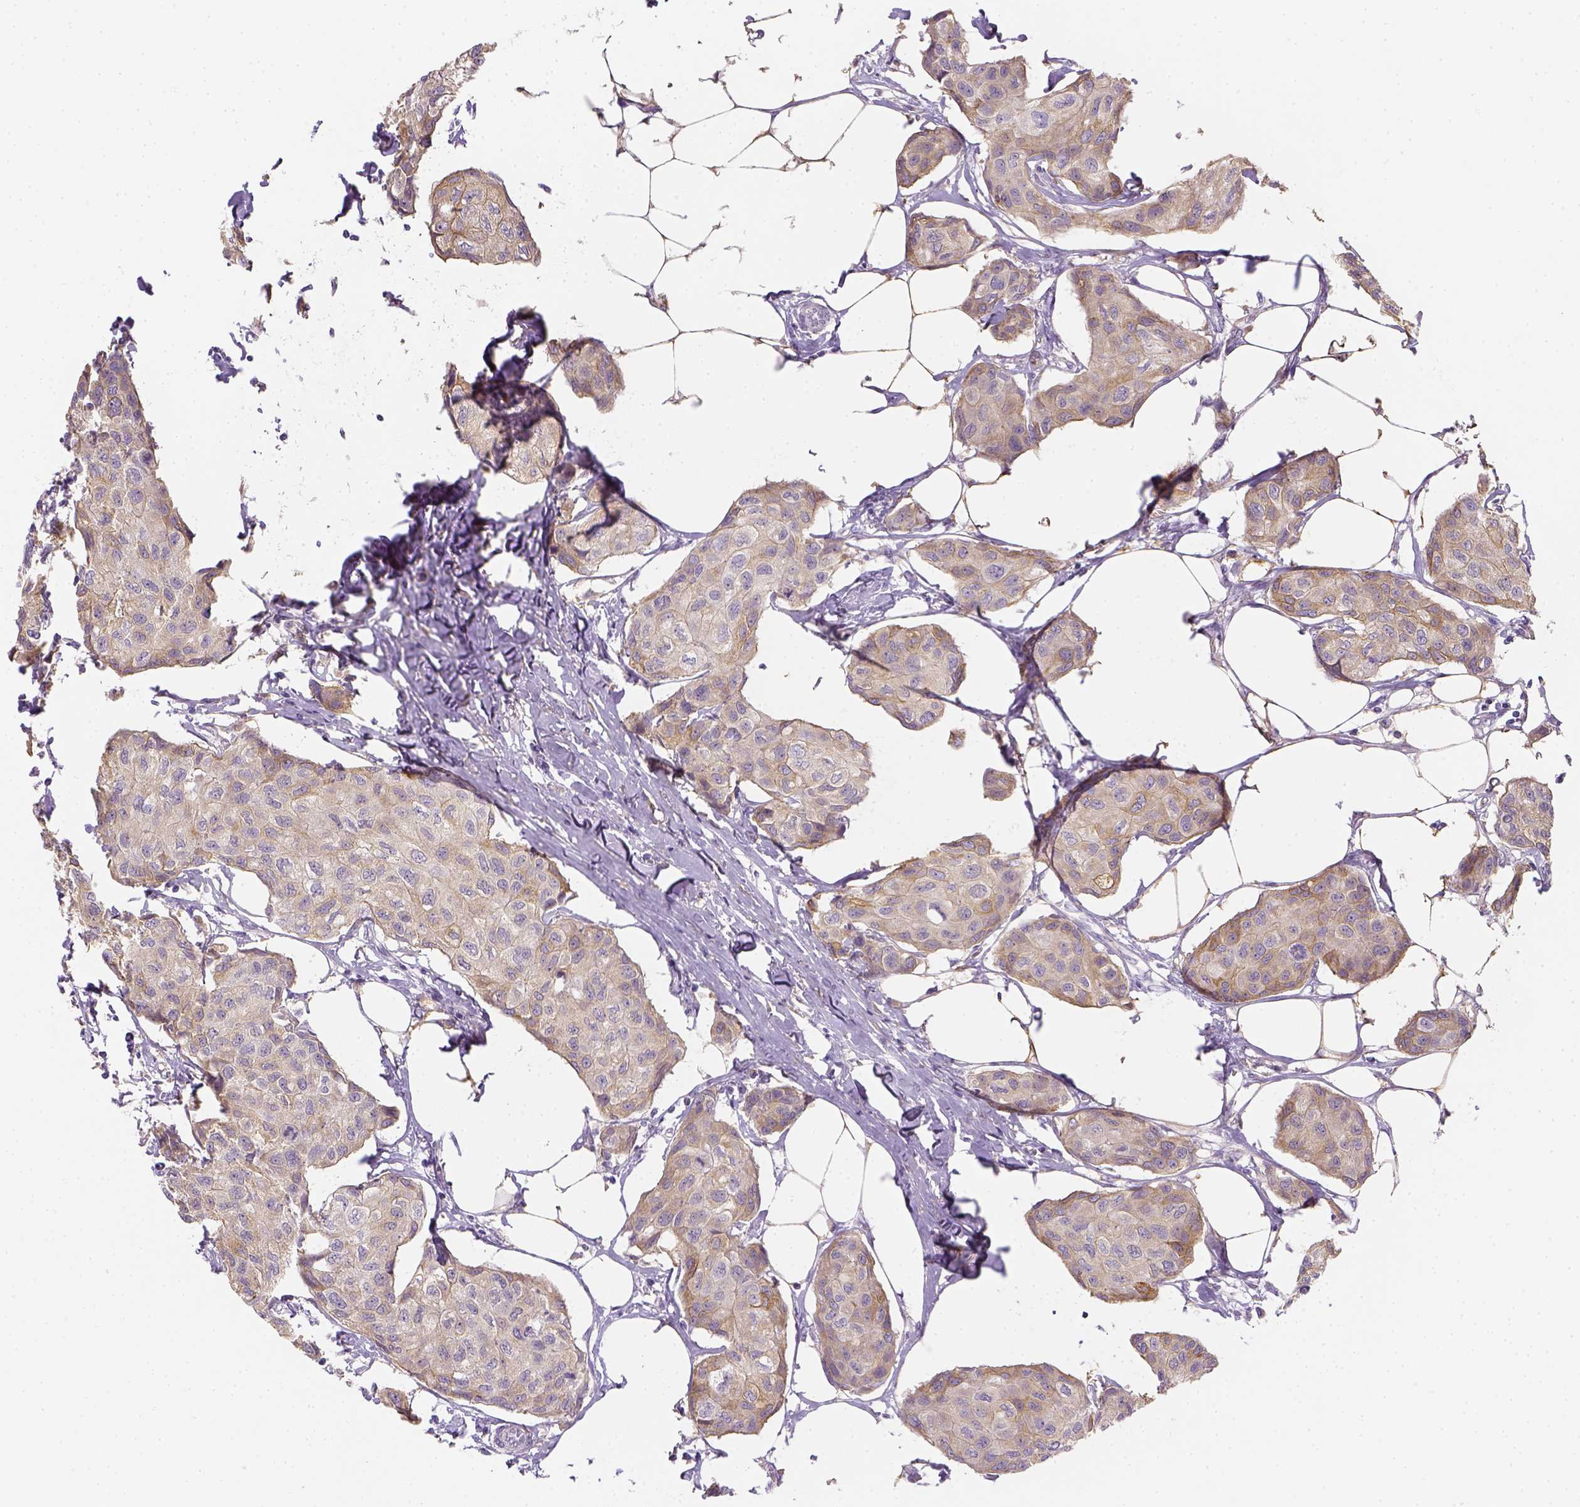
{"staining": {"intensity": "weak", "quantity": ">75%", "location": "cytoplasmic/membranous"}, "tissue": "breast cancer", "cell_type": "Tumor cells", "image_type": "cancer", "snomed": [{"axis": "morphology", "description": "Duct carcinoma"}, {"axis": "topography", "description": "Breast"}], "caption": "This histopathology image demonstrates immunohistochemistry staining of breast cancer (intraductal carcinoma), with low weak cytoplasmic/membranous staining in about >75% of tumor cells.", "gene": "CACNB1", "patient": {"sex": "female", "age": 80}}